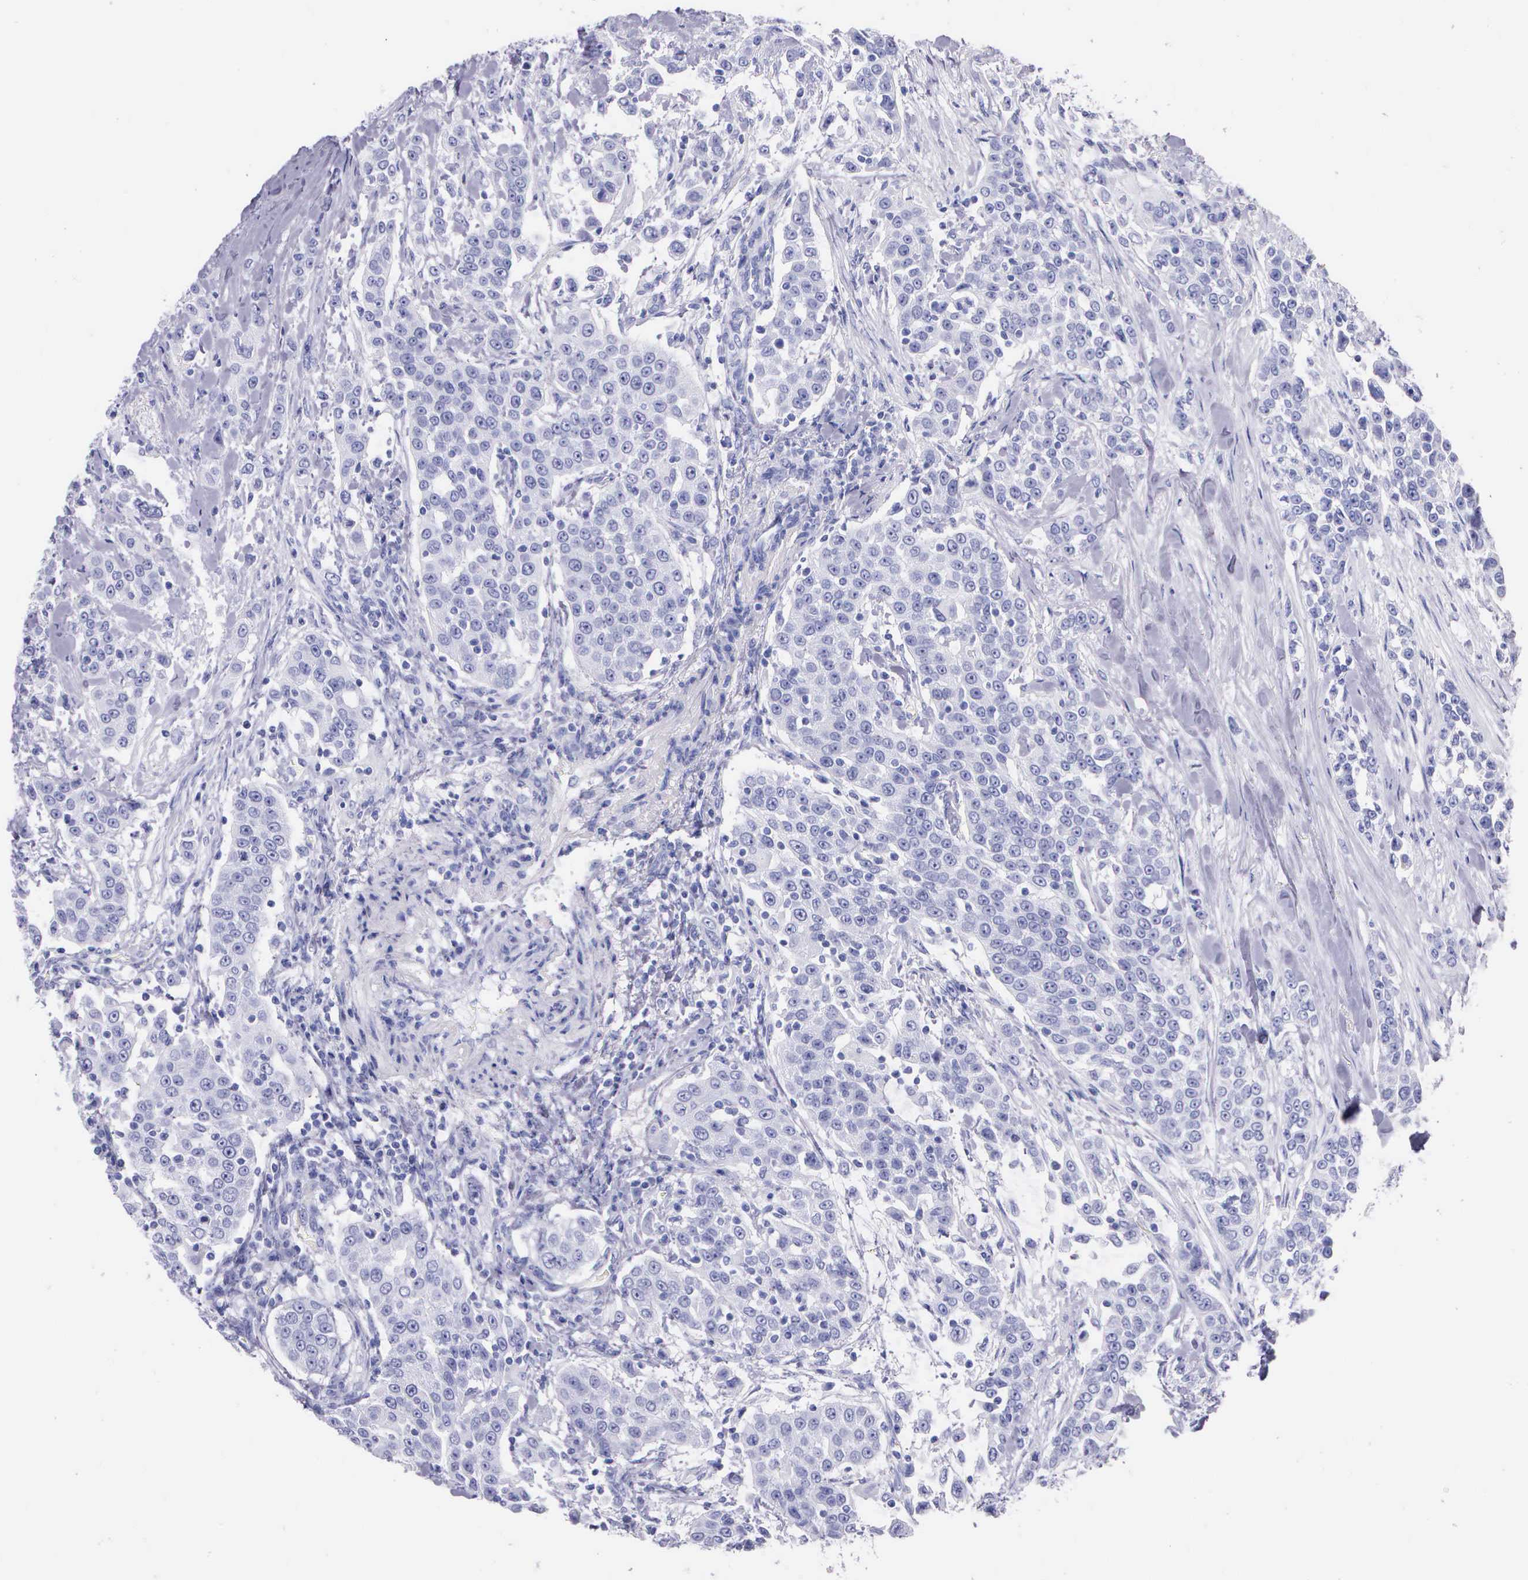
{"staining": {"intensity": "negative", "quantity": "none", "location": "none"}, "tissue": "urothelial cancer", "cell_type": "Tumor cells", "image_type": "cancer", "snomed": [{"axis": "morphology", "description": "Urothelial carcinoma, High grade"}, {"axis": "topography", "description": "Urinary bladder"}], "caption": "IHC histopathology image of neoplastic tissue: human urothelial cancer stained with DAB reveals no significant protein staining in tumor cells.", "gene": "KLK3", "patient": {"sex": "female", "age": 80}}